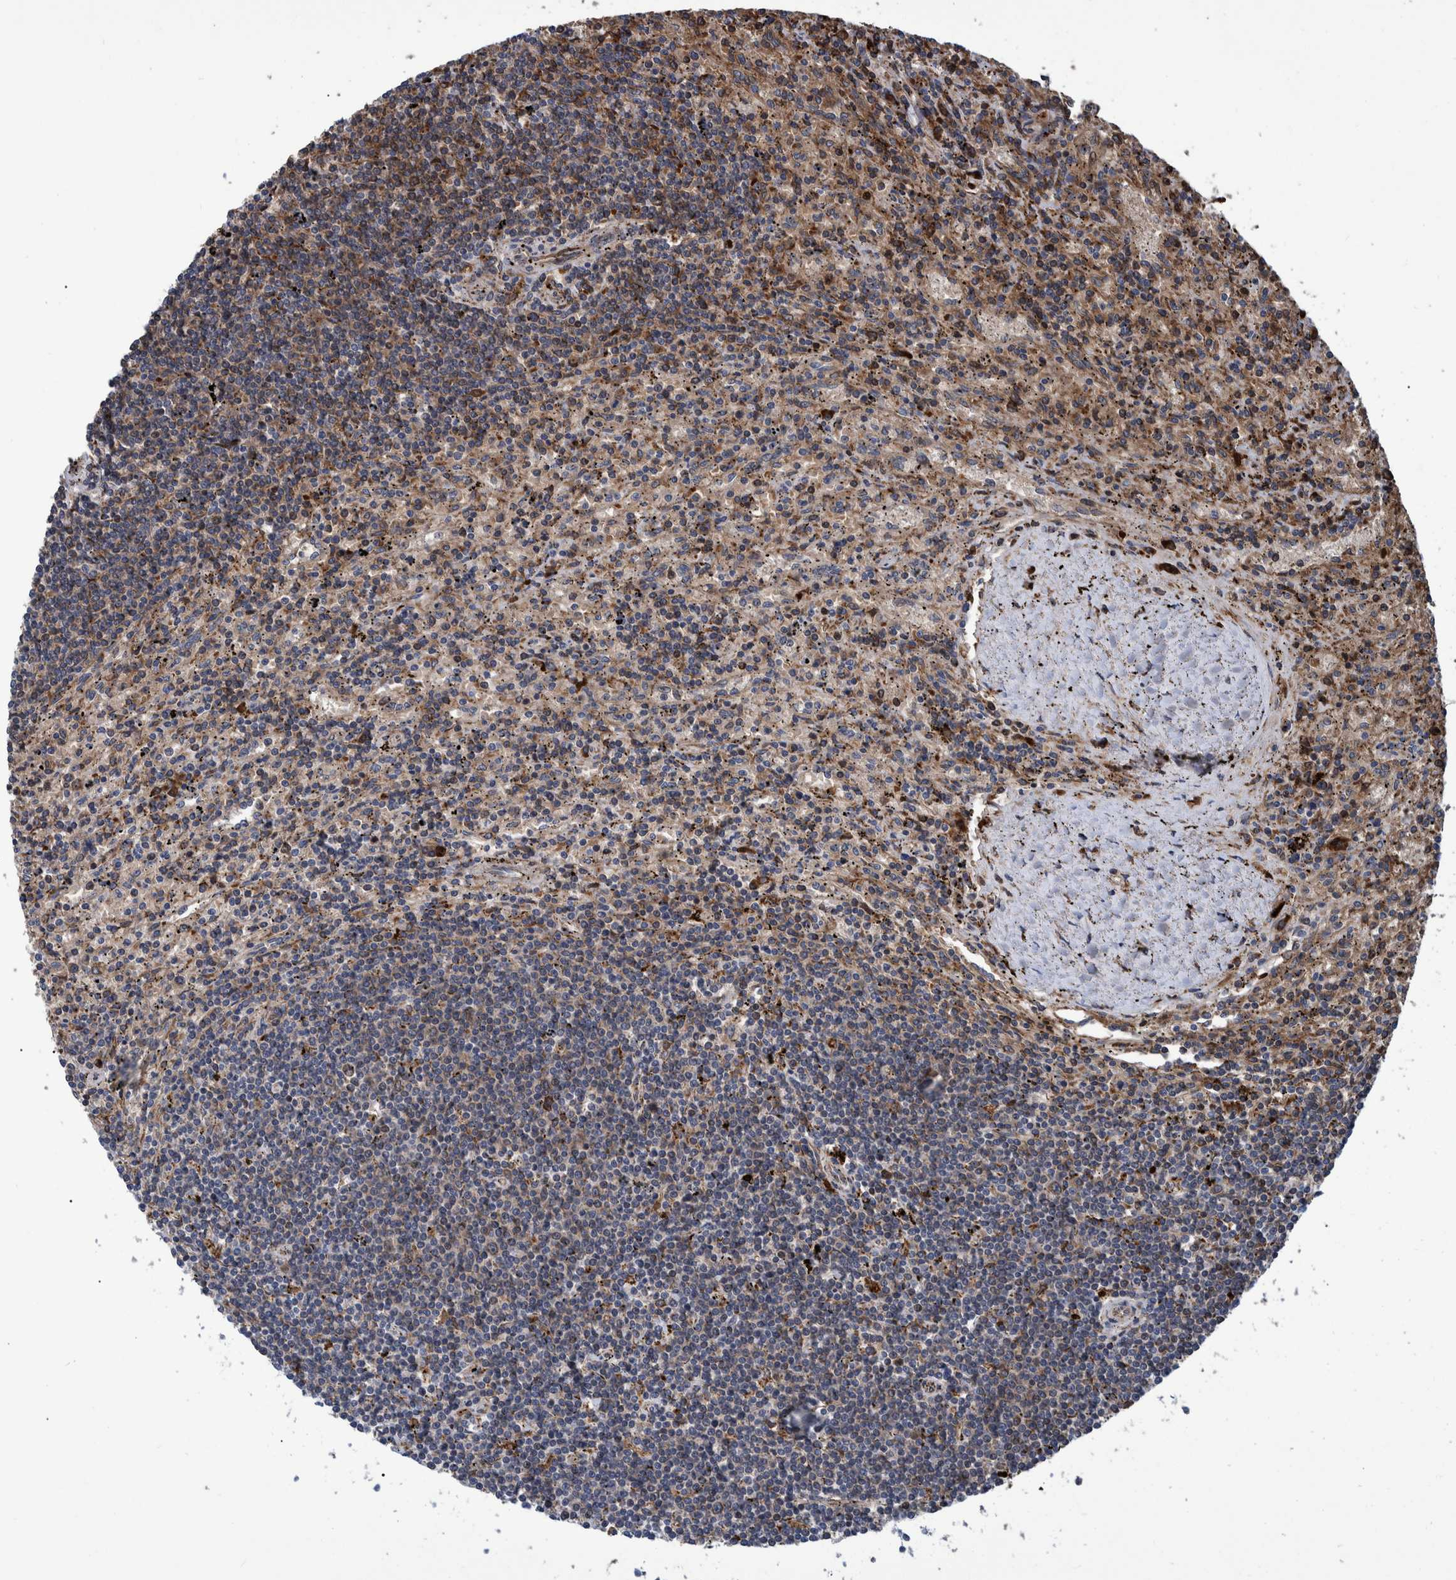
{"staining": {"intensity": "weak", "quantity": ">75%", "location": "cytoplasmic/membranous"}, "tissue": "lymphoma", "cell_type": "Tumor cells", "image_type": "cancer", "snomed": [{"axis": "morphology", "description": "Malignant lymphoma, non-Hodgkin's type, Low grade"}, {"axis": "topography", "description": "Spleen"}], "caption": "This histopathology image displays immunohistochemistry (IHC) staining of lymphoma, with low weak cytoplasmic/membranous positivity in approximately >75% of tumor cells.", "gene": "SPAG5", "patient": {"sex": "male", "age": 76}}